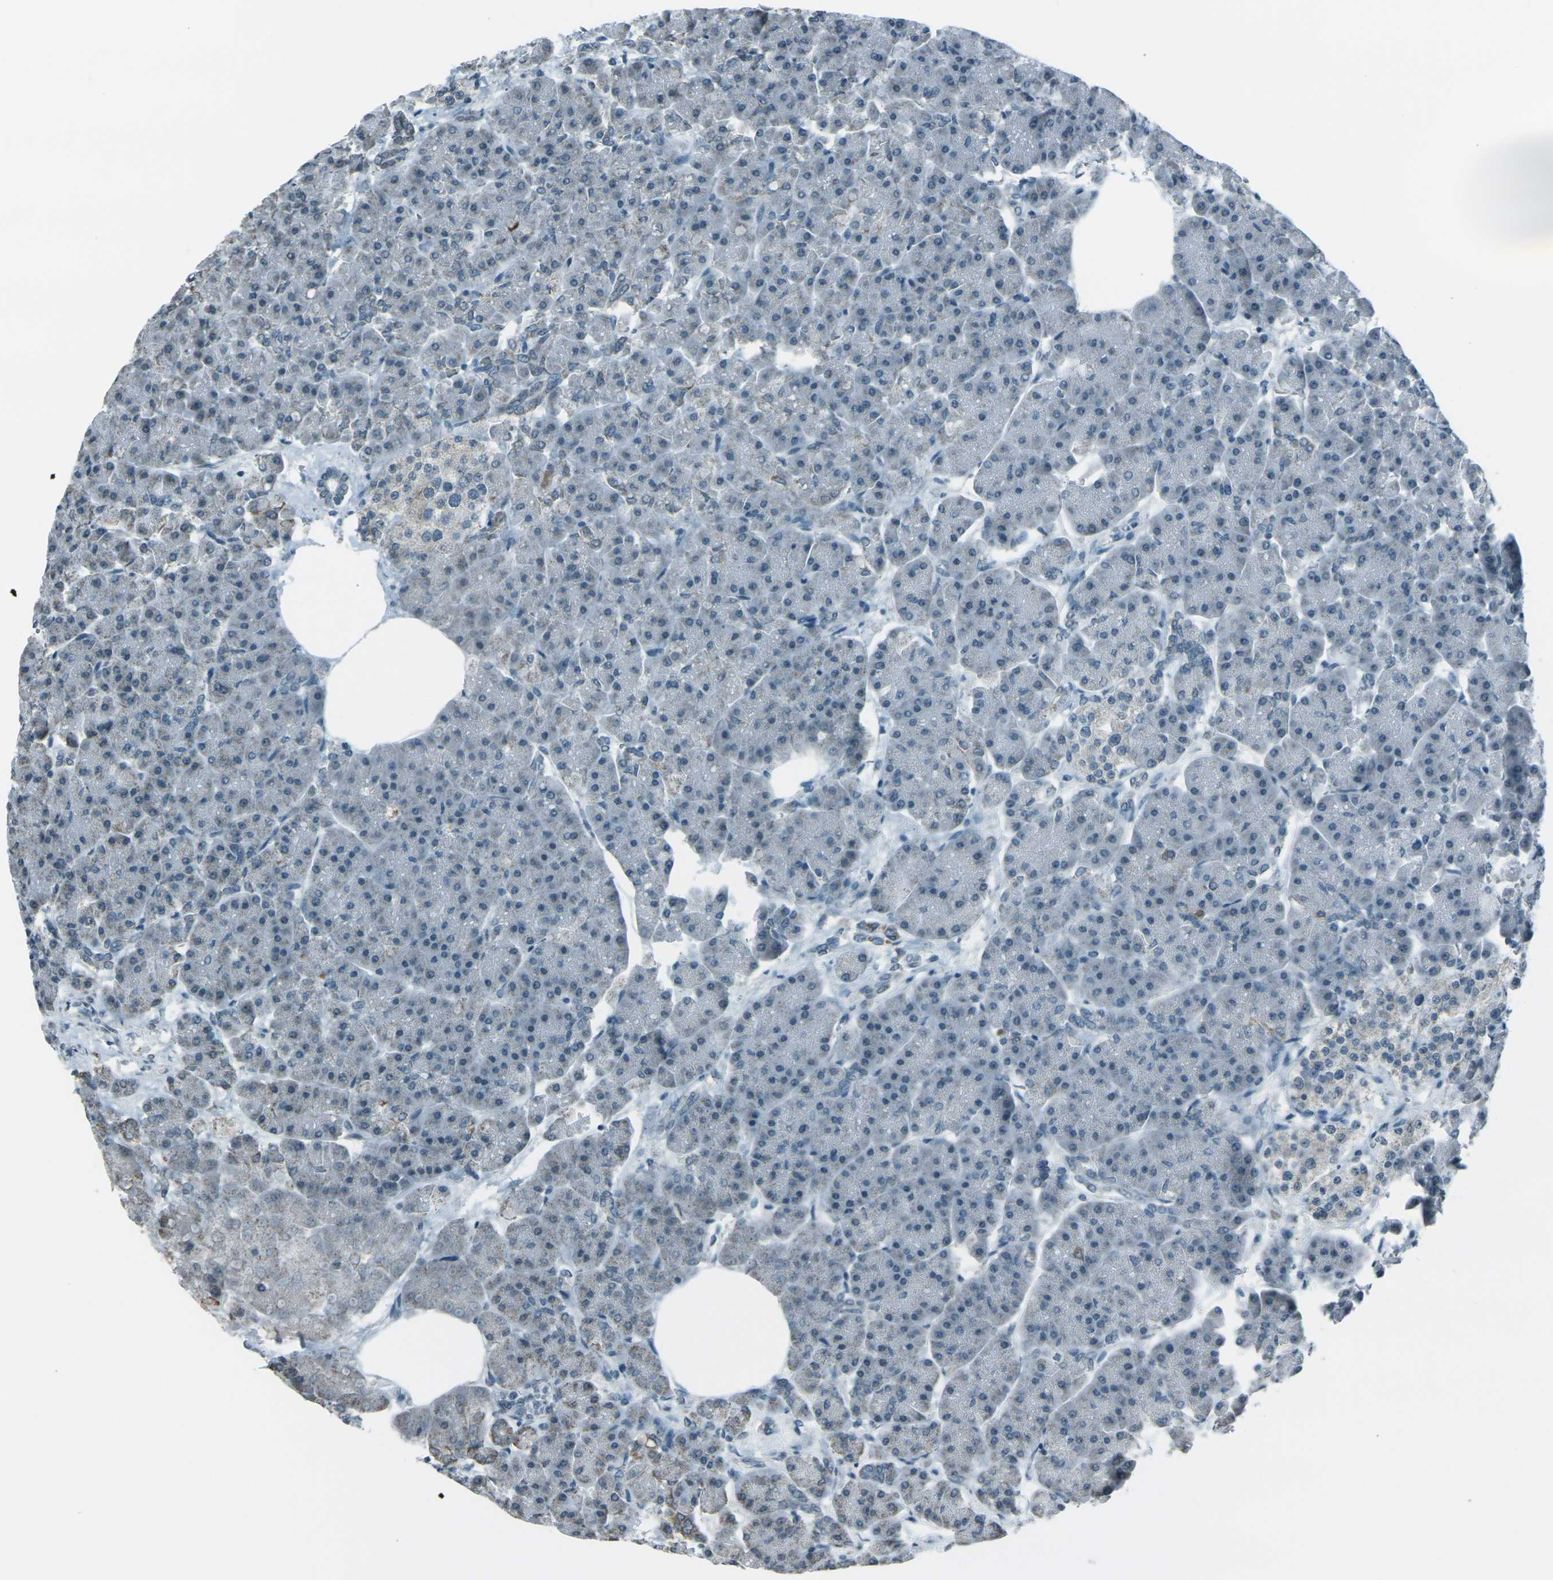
{"staining": {"intensity": "negative", "quantity": "none", "location": "none"}, "tissue": "pancreas", "cell_type": "Exocrine glandular cells", "image_type": "normal", "snomed": [{"axis": "morphology", "description": "Normal tissue, NOS"}, {"axis": "topography", "description": "Pancreas"}], "caption": "DAB immunohistochemical staining of benign pancreas demonstrates no significant positivity in exocrine glandular cells. (DAB immunohistochemistry, high magnification).", "gene": "H2BC1", "patient": {"sex": "female", "age": 70}}